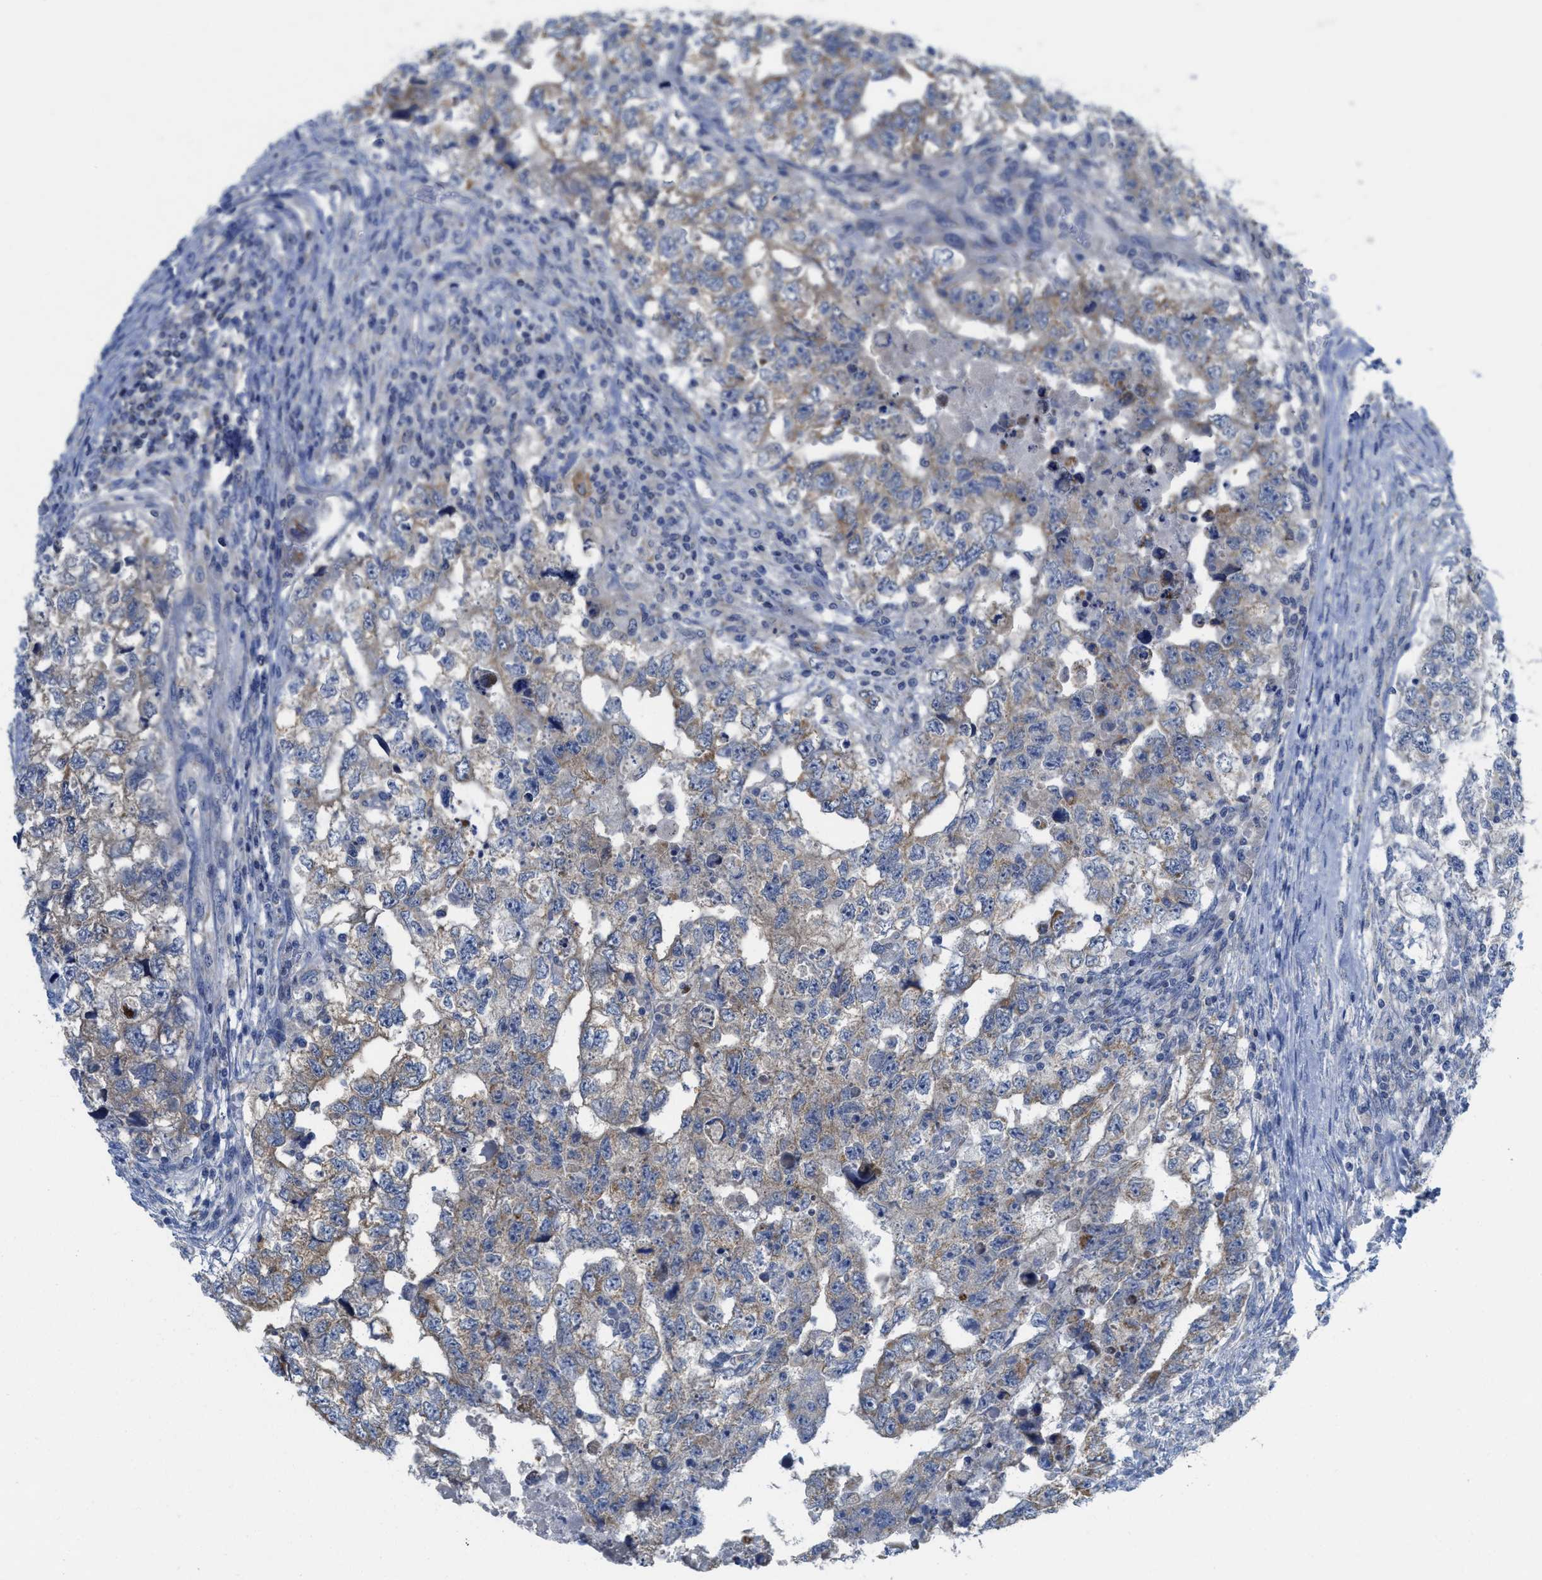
{"staining": {"intensity": "weak", "quantity": "25%-75%", "location": "cytoplasmic/membranous"}, "tissue": "testis cancer", "cell_type": "Tumor cells", "image_type": "cancer", "snomed": [{"axis": "morphology", "description": "Carcinoma, Embryonal, NOS"}, {"axis": "topography", "description": "Testis"}], "caption": "Immunohistochemical staining of testis cancer reveals weak cytoplasmic/membranous protein staining in about 25%-75% of tumor cells.", "gene": "GATD3", "patient": {"sex": "male", "age": 36}}